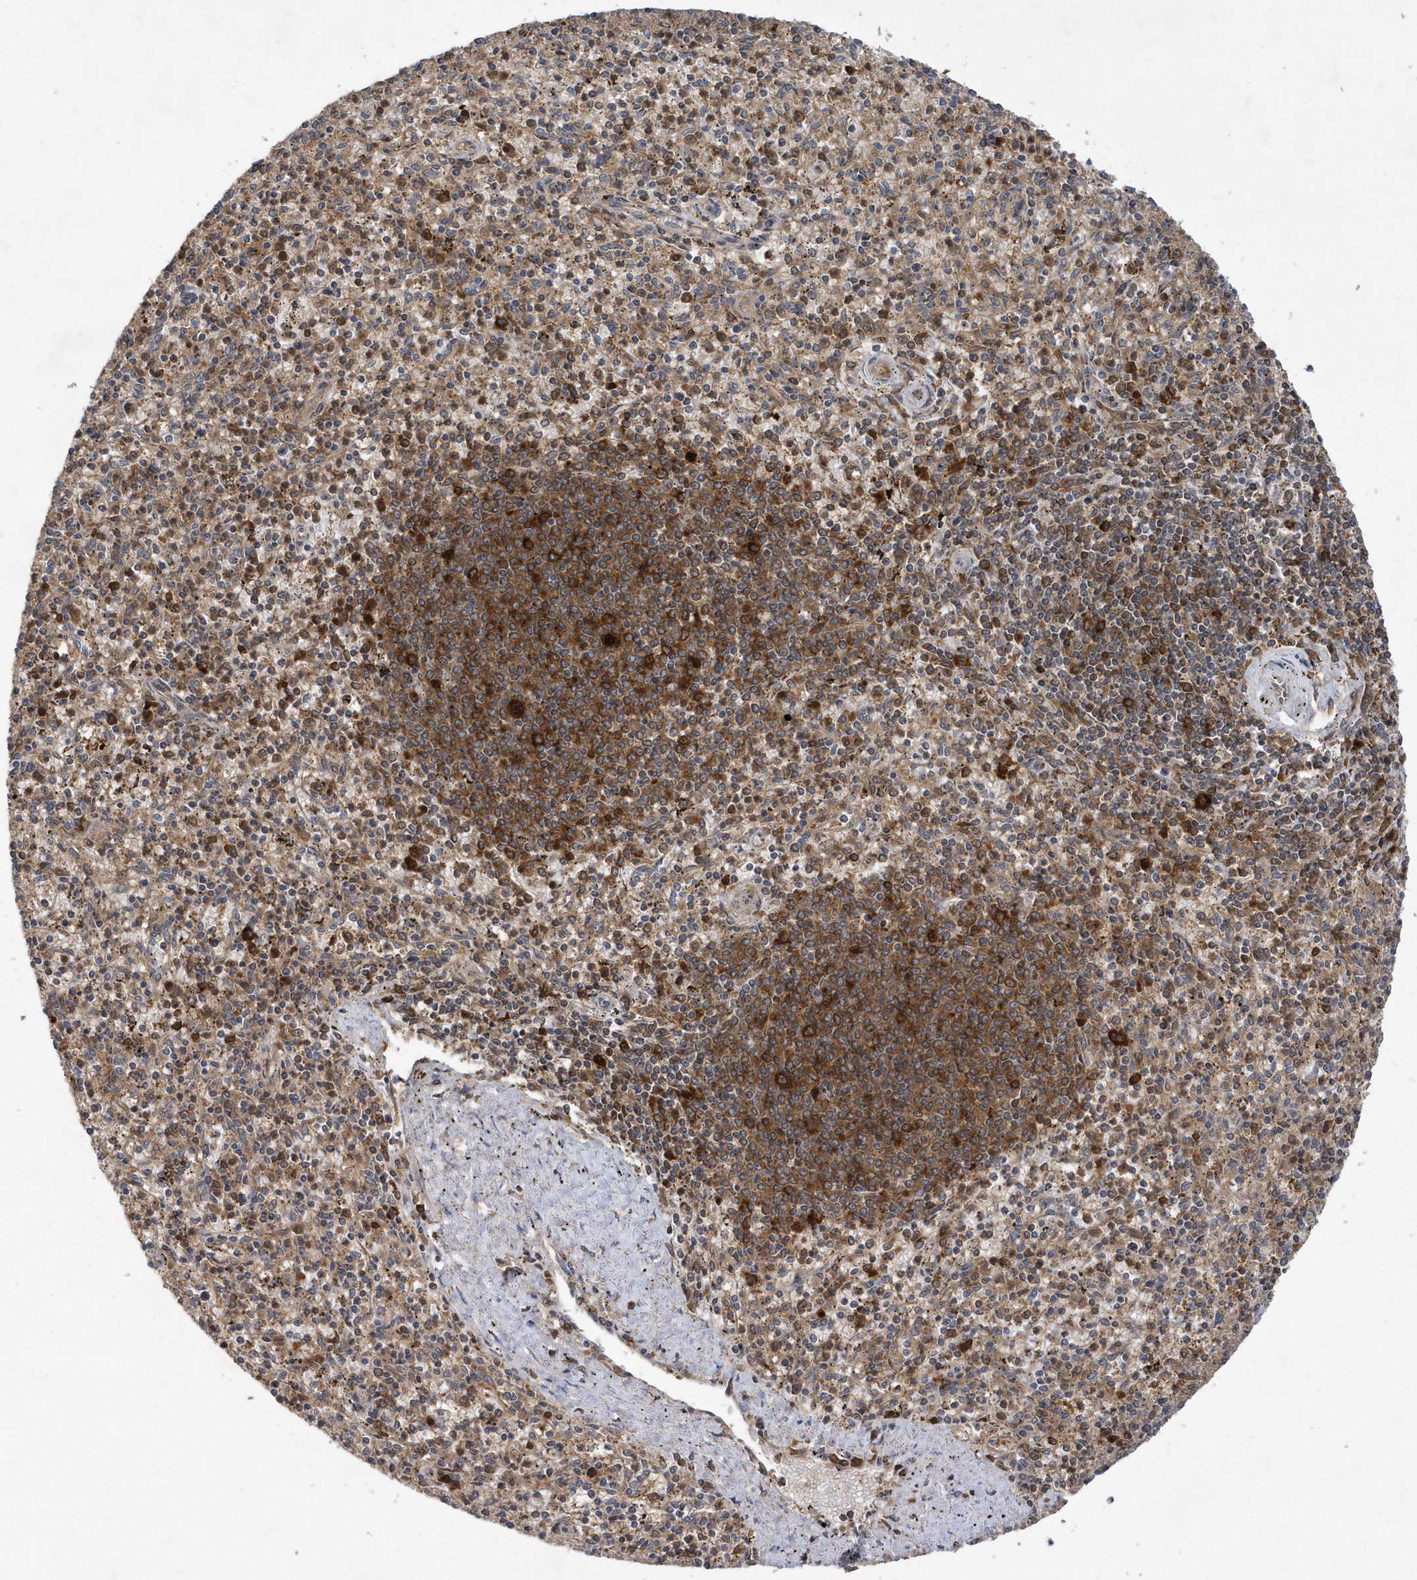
{"staining": {"intensity": "strong", "quantity": "<25%", "location": "cytoplasmic/membranous"}, "tissue": "spleen", "cell_type": "Cells in red pulp", "image_type": "normal", "snomed": [{"axis": "morphology", "description": "Normal tissue, NOS"}, {"axis": "topography", "description": "Spleen"}], "caption": "This is a histology image of immunohistochemistry (IHC) staining of unremarkable spleen, which shows strong positivity in the cytoplasmic/membranous of cells in red pulp.", "gene": "PAICS", "patient": {"sex": "male", "age": 72}}